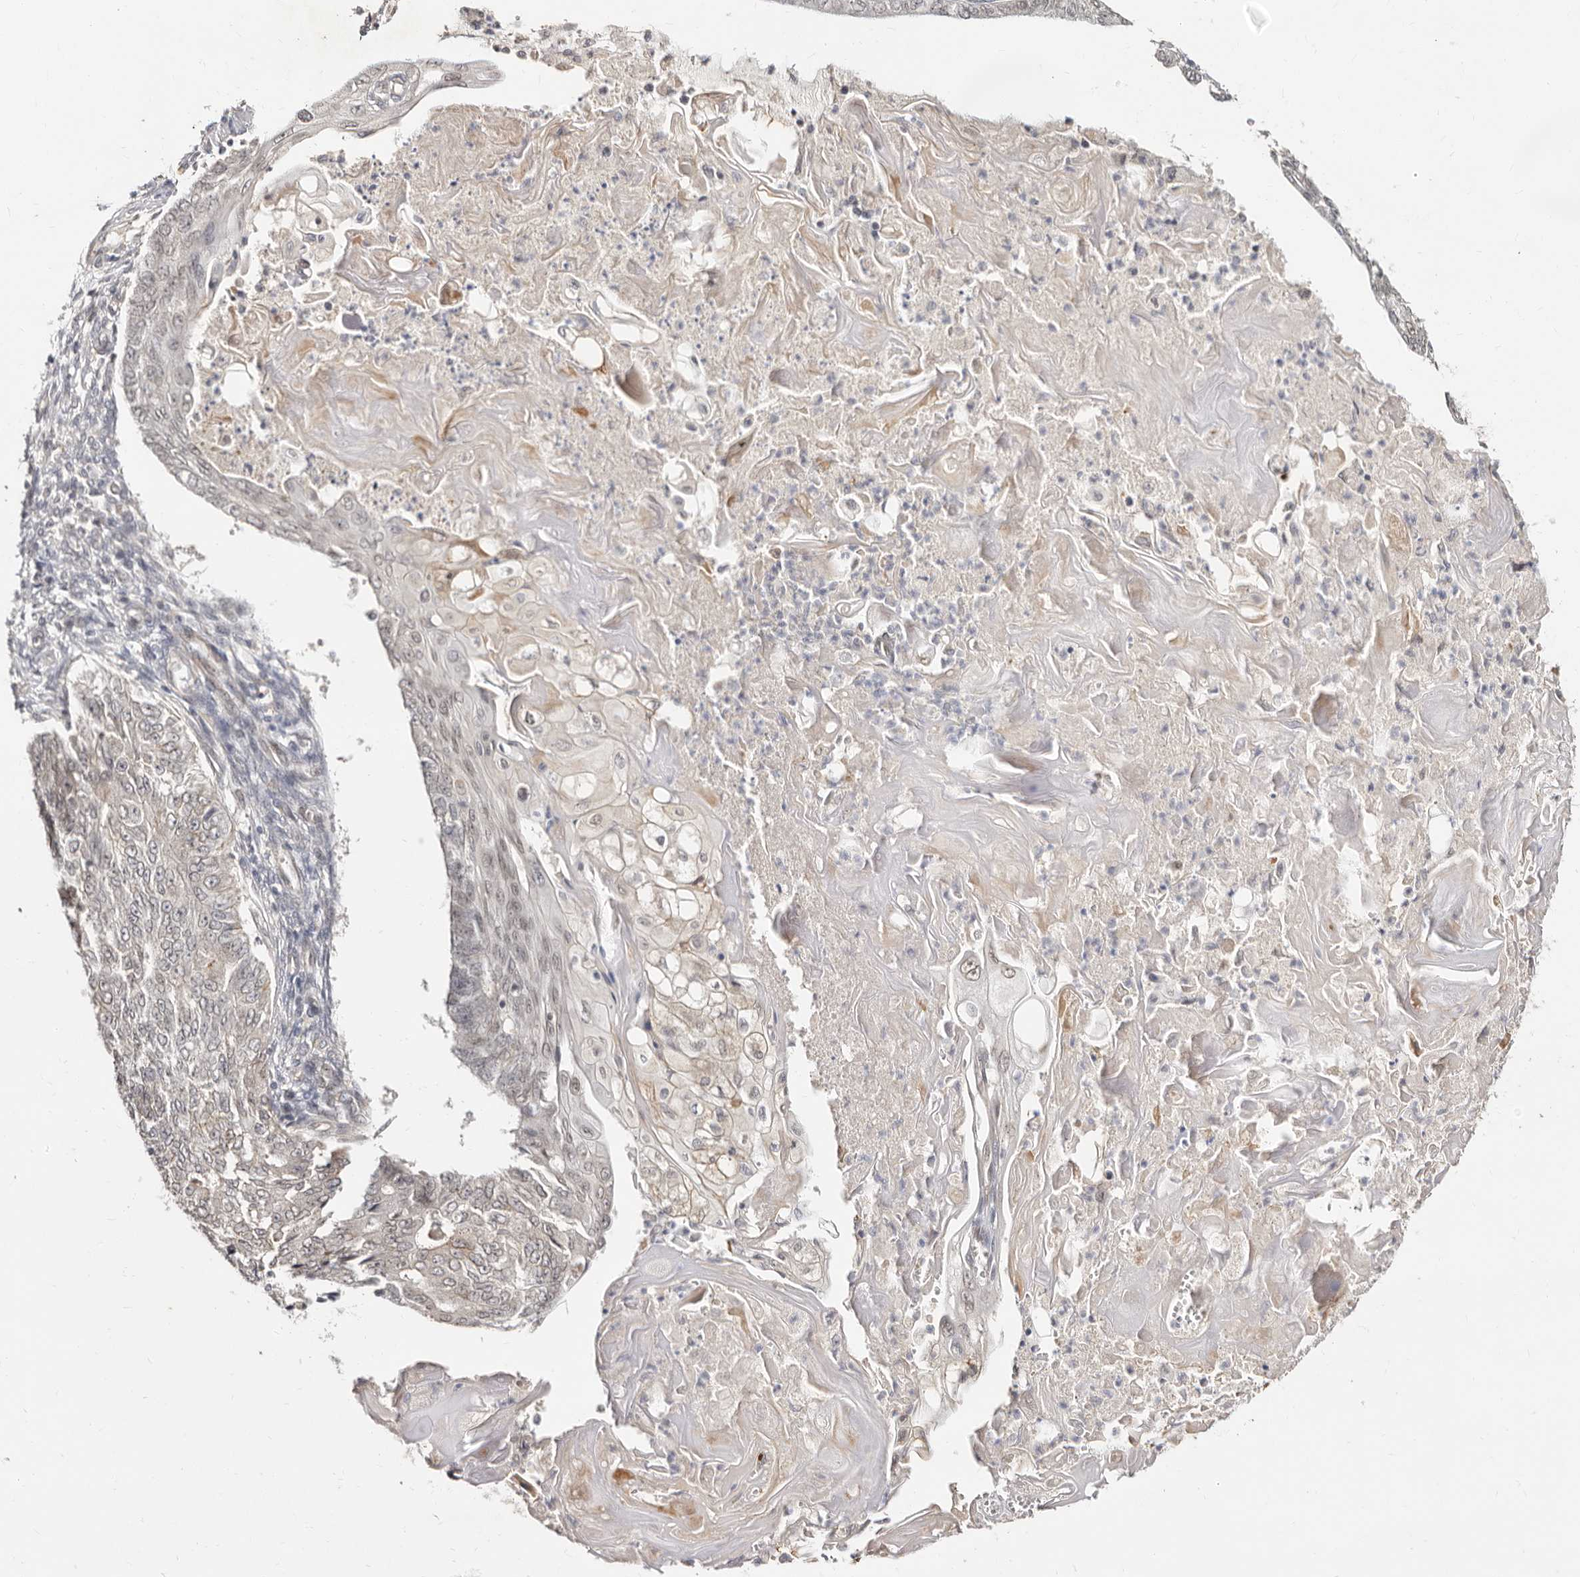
{"staining": {"intensity": "weak", "quantity": "<25%", "location": "nuclear"}, "tissue": "endometrial cancer", "cell_type": "Tumor cells", "image_type": "cancer", "snomed": [{"axis": "morphology", "description": "Adenocarcinoma, NOS"}, {"axis": "topography", "description": "Endometrium"}], "caption": "Image shows no significant protein positivity in tumor cells of adenocarcinoma (endometrial).", "gene": "LCORL", "patient": {"sex": "female", "age": 32}}